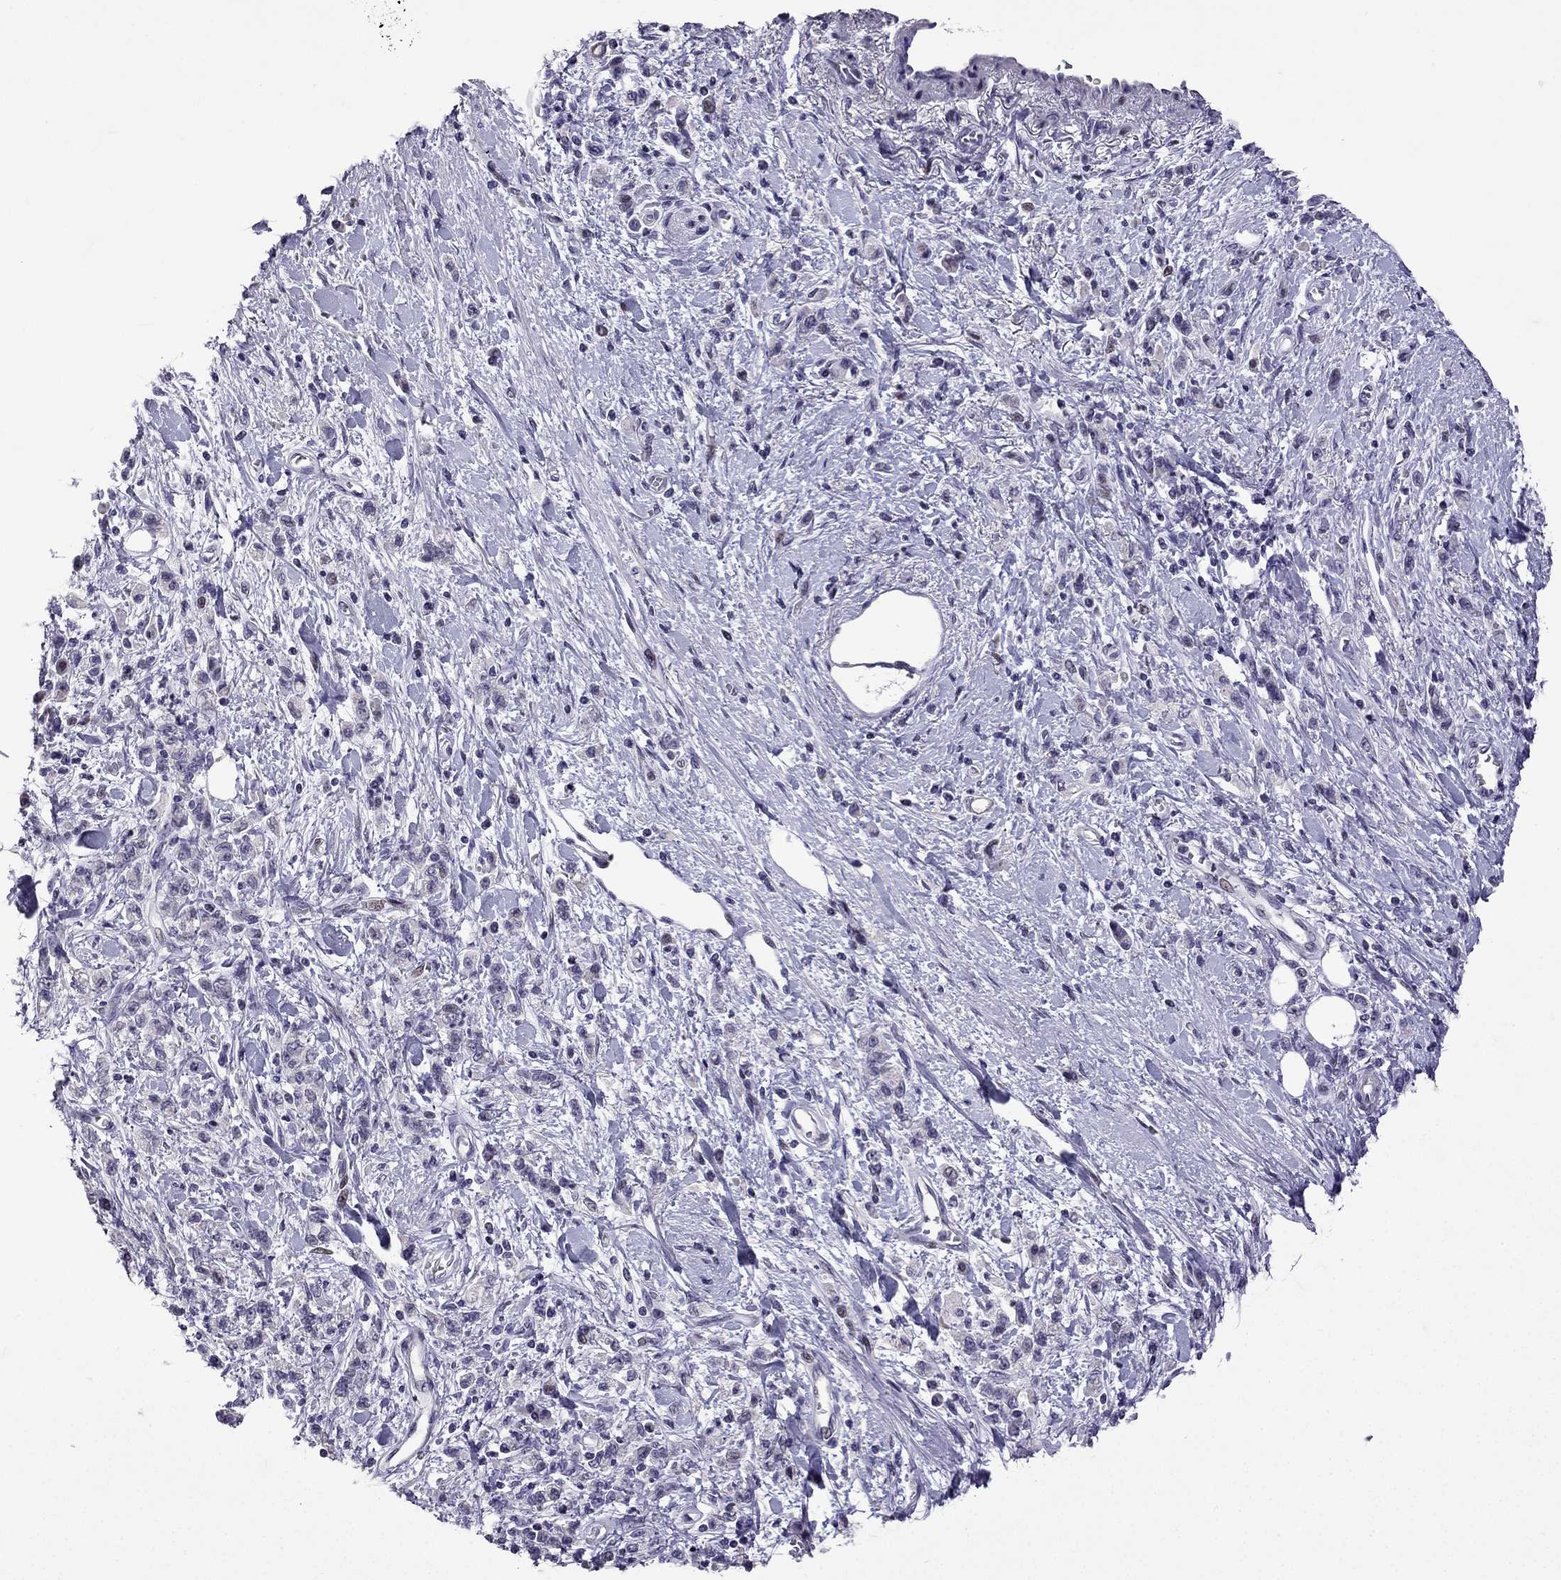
{"staining": {"intensity": "negative", "quantity": "none", "location": "none"}, "tissue": "stomach cancer", "cell_type": "Tumor cells", "image_type": "cancer", "snomed": [{"axis": "morphology", "description": "Adenocarcinoma, NOS"}, {"axis": "topography", "description": "Stomach"}], "caption": "High magnification brightfield microscopy of adenocarcinoma (stomach) stained with DAB (3,3'-diaminobenzidine) (brown) and counterstained with hematoxylin (blue): tumor cells show no significant staining.", "gene": "TTN", "patient": {"sex": "male", "age": 77}}